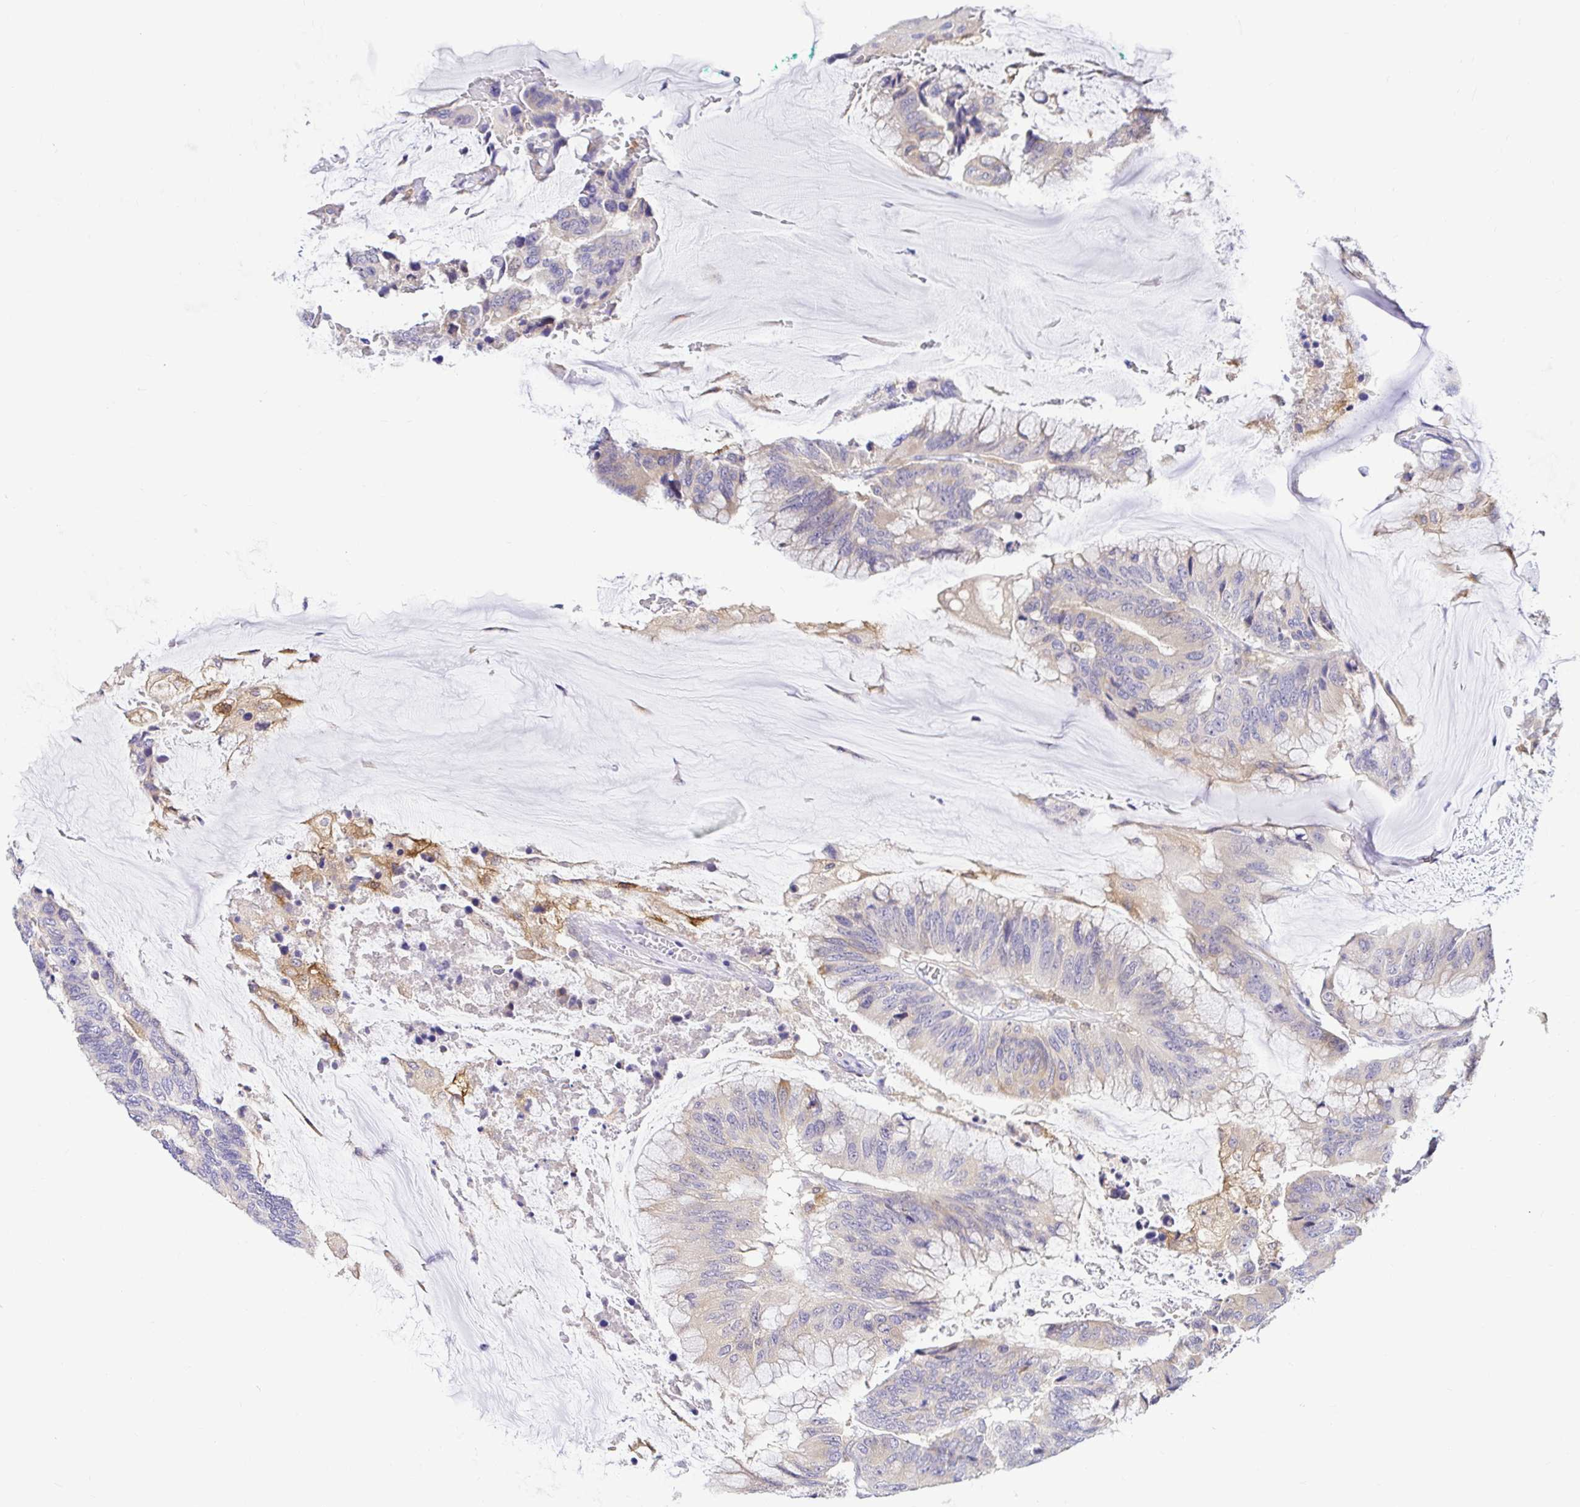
{"staining": {"intensity": "weak", "quantity": "<25%", "location": "cytoplasmic/membranous"}, "tissue": "colorectal cancer", "cell_type": "Tumor cells", "image_type": "cancer", "snomed": [{"axis": "morphology", "description": "Adenocarcinoma, NOS"}, {"axis": "topography", "description": "Rectum"}], "caption": "This is a micrograph of IHC staining of colorectal cancer (adenocarcinoma), which shows no expression in tumor cells.", "gene": "BACE2", "patient": {"sex": "female", "age": 59}}